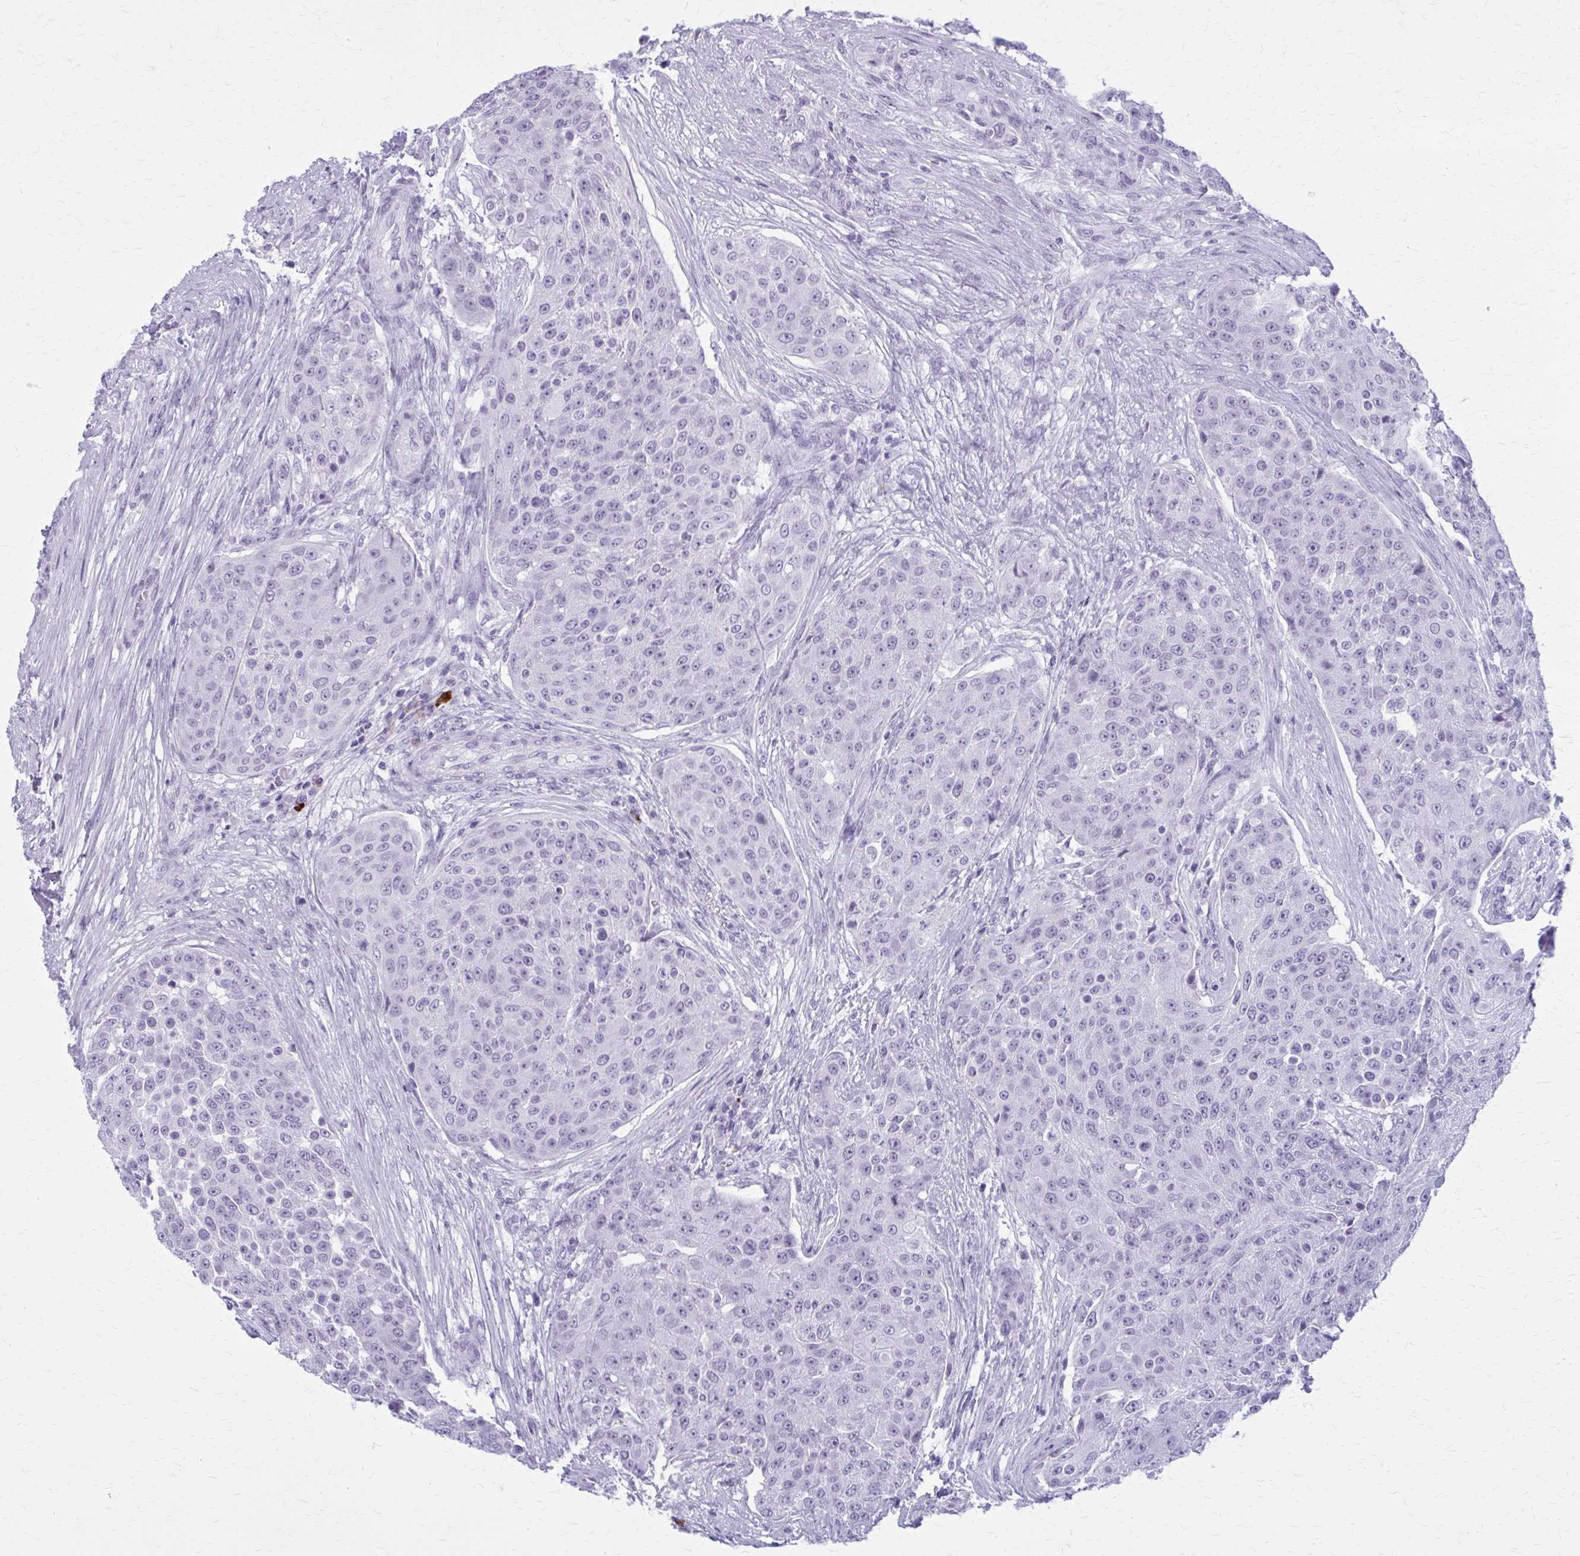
{"staining": {"intensity": "negative", "quantity": "none", "location": "none"}, "tissue": "urothelial cancer", "cell_type": "Tumor cells", "image_type": "cancer", "snomed": [{"axis": "morphology", "description": "Urothelial carcinoma, High grade"}, {"axis": "topography", "description": "Urinary bladder"}], "caption": "Tumor cells are negative for brown protein staining in urothelial carcinoma (high-grade). The staining is performed using DAB (3,3'-diaminobenzidine) brown chromogen with nuclei counter-stained in using hematoxylin.", "gene": "ZDHHC7", "patient": {"sex": "female", "age": 63}}